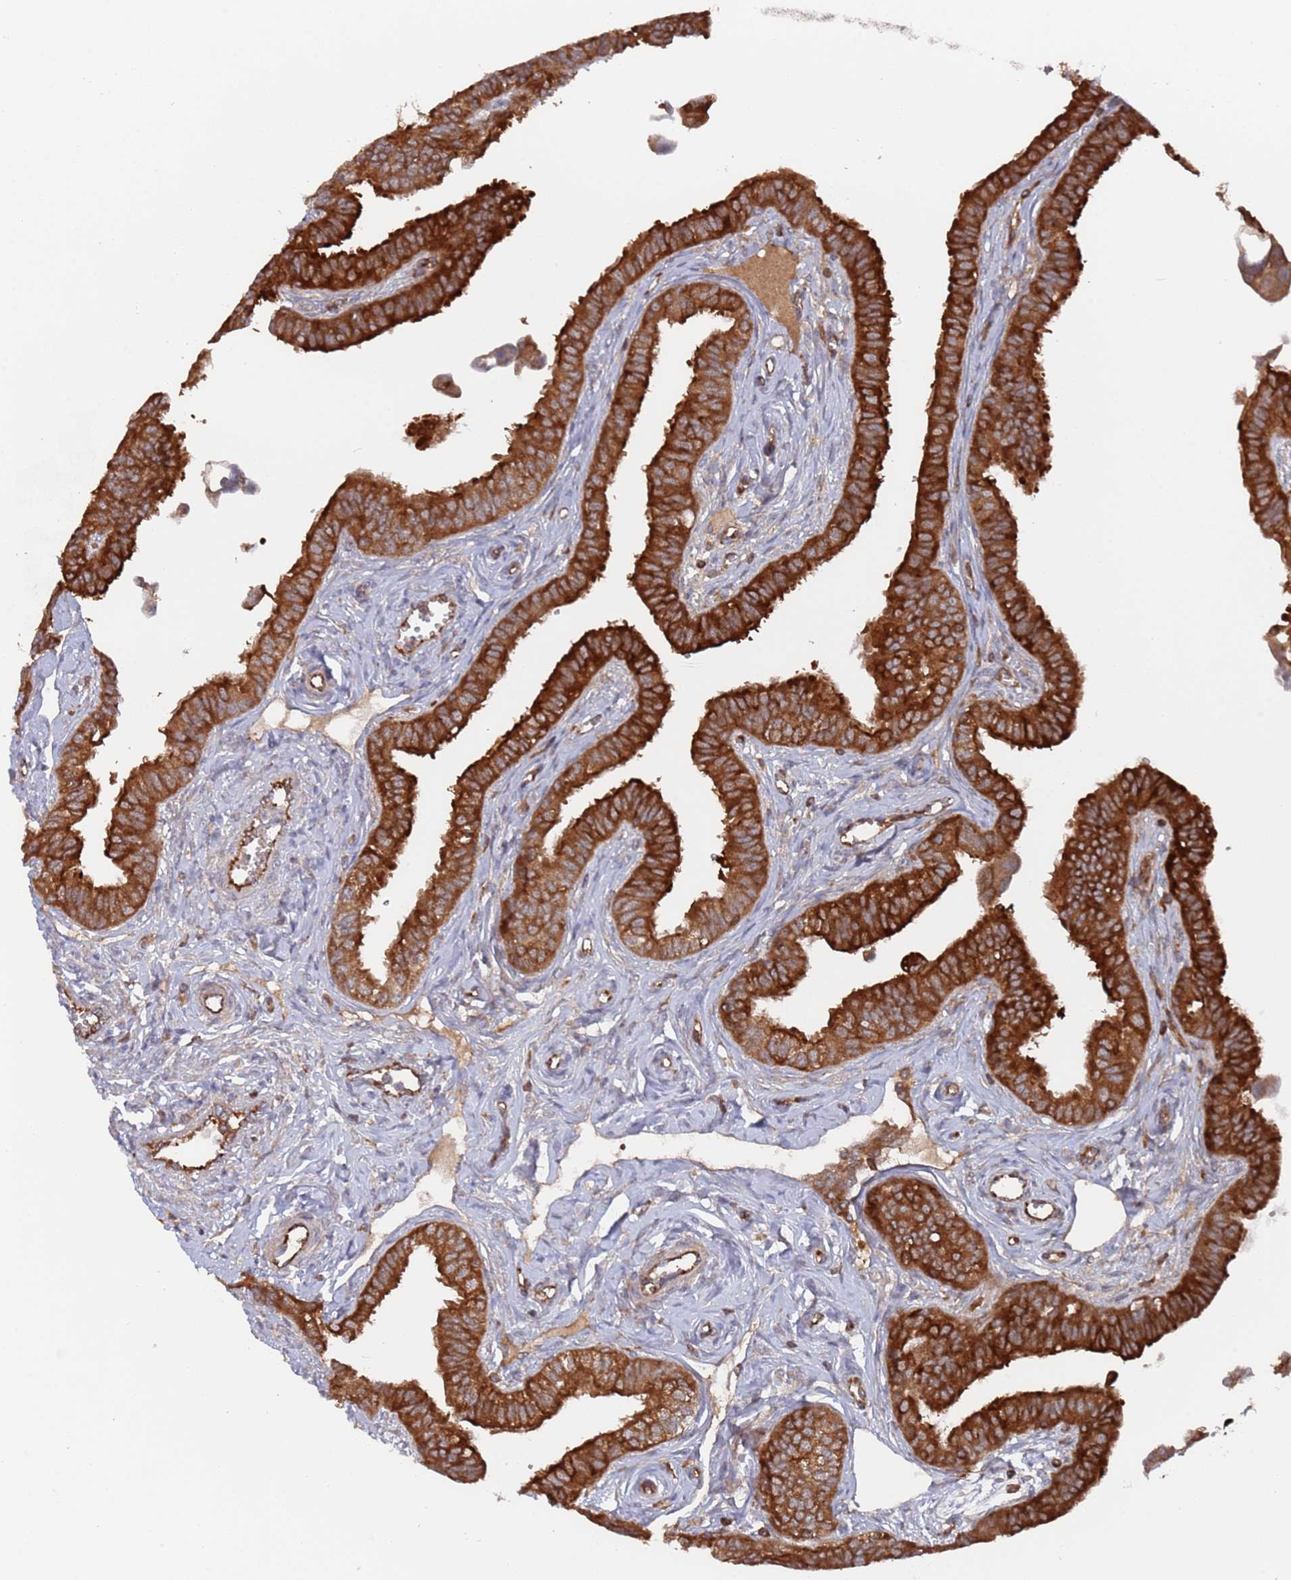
{"staining": {"intensity": "strong", "quantity": ">75%", "location": "cytoplasmic/membranous"}, "tissue": "fallopian tube", "cell_type": "Glandular cells", "image_type": "normal", "snomed": [{"axis": "morphology", "description": "Normal tissue, NOS"}, {"axis": "morphology", "description": "Carcinoma, NOS"}, {"axis": "topography", "description": "Fallopian tube"}, {"axis": "topography", "description": "Ovary"}], "caption": "IHC micrograph of normal human fallopian tube stained for a protein (brown), which reveals high levels of strong cytoplasmic/membranous staining in approximately >75% of glandular cells.", "gene": "DDX60", "patient": {"sex": "female", "age": 59}}